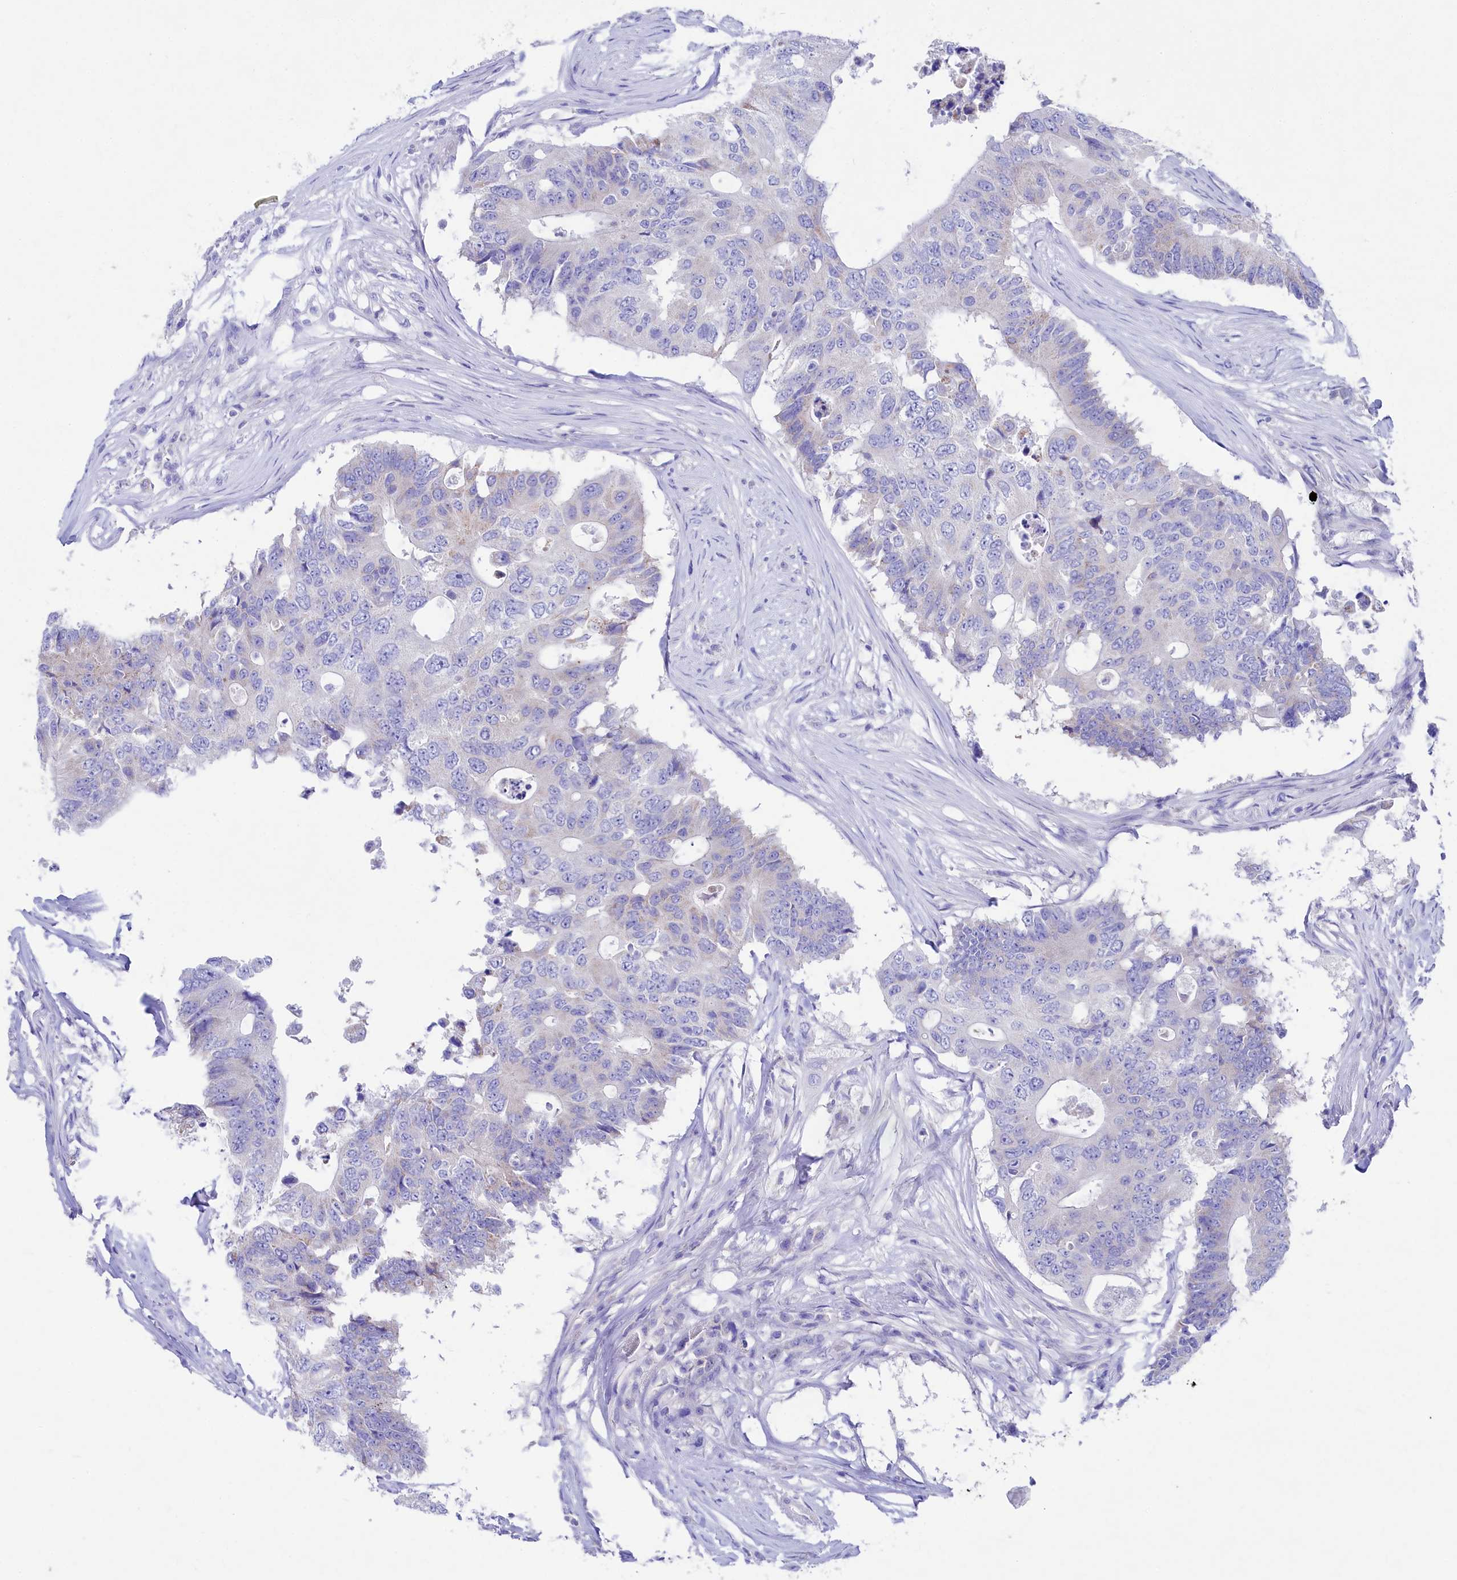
{"staining": {"intensity": "negative", "quantity": "none", "location": "none"}, "tissue": "colorectal cancer", "cell_type": "Tumor cells", "image_type": "cancer", "snomed": [{"axis": "morphology", "description": "Adenocarcinoma, NOS"}, {"axis": "topography", "description": "Colon"}], "caption": "Tumor cells are negative for protein expression in human colorectal adenocarcinoma. Nuclei are stained in blue.", "gene": "VPS26B", "patient": {"sex": "male", "age": 71}}